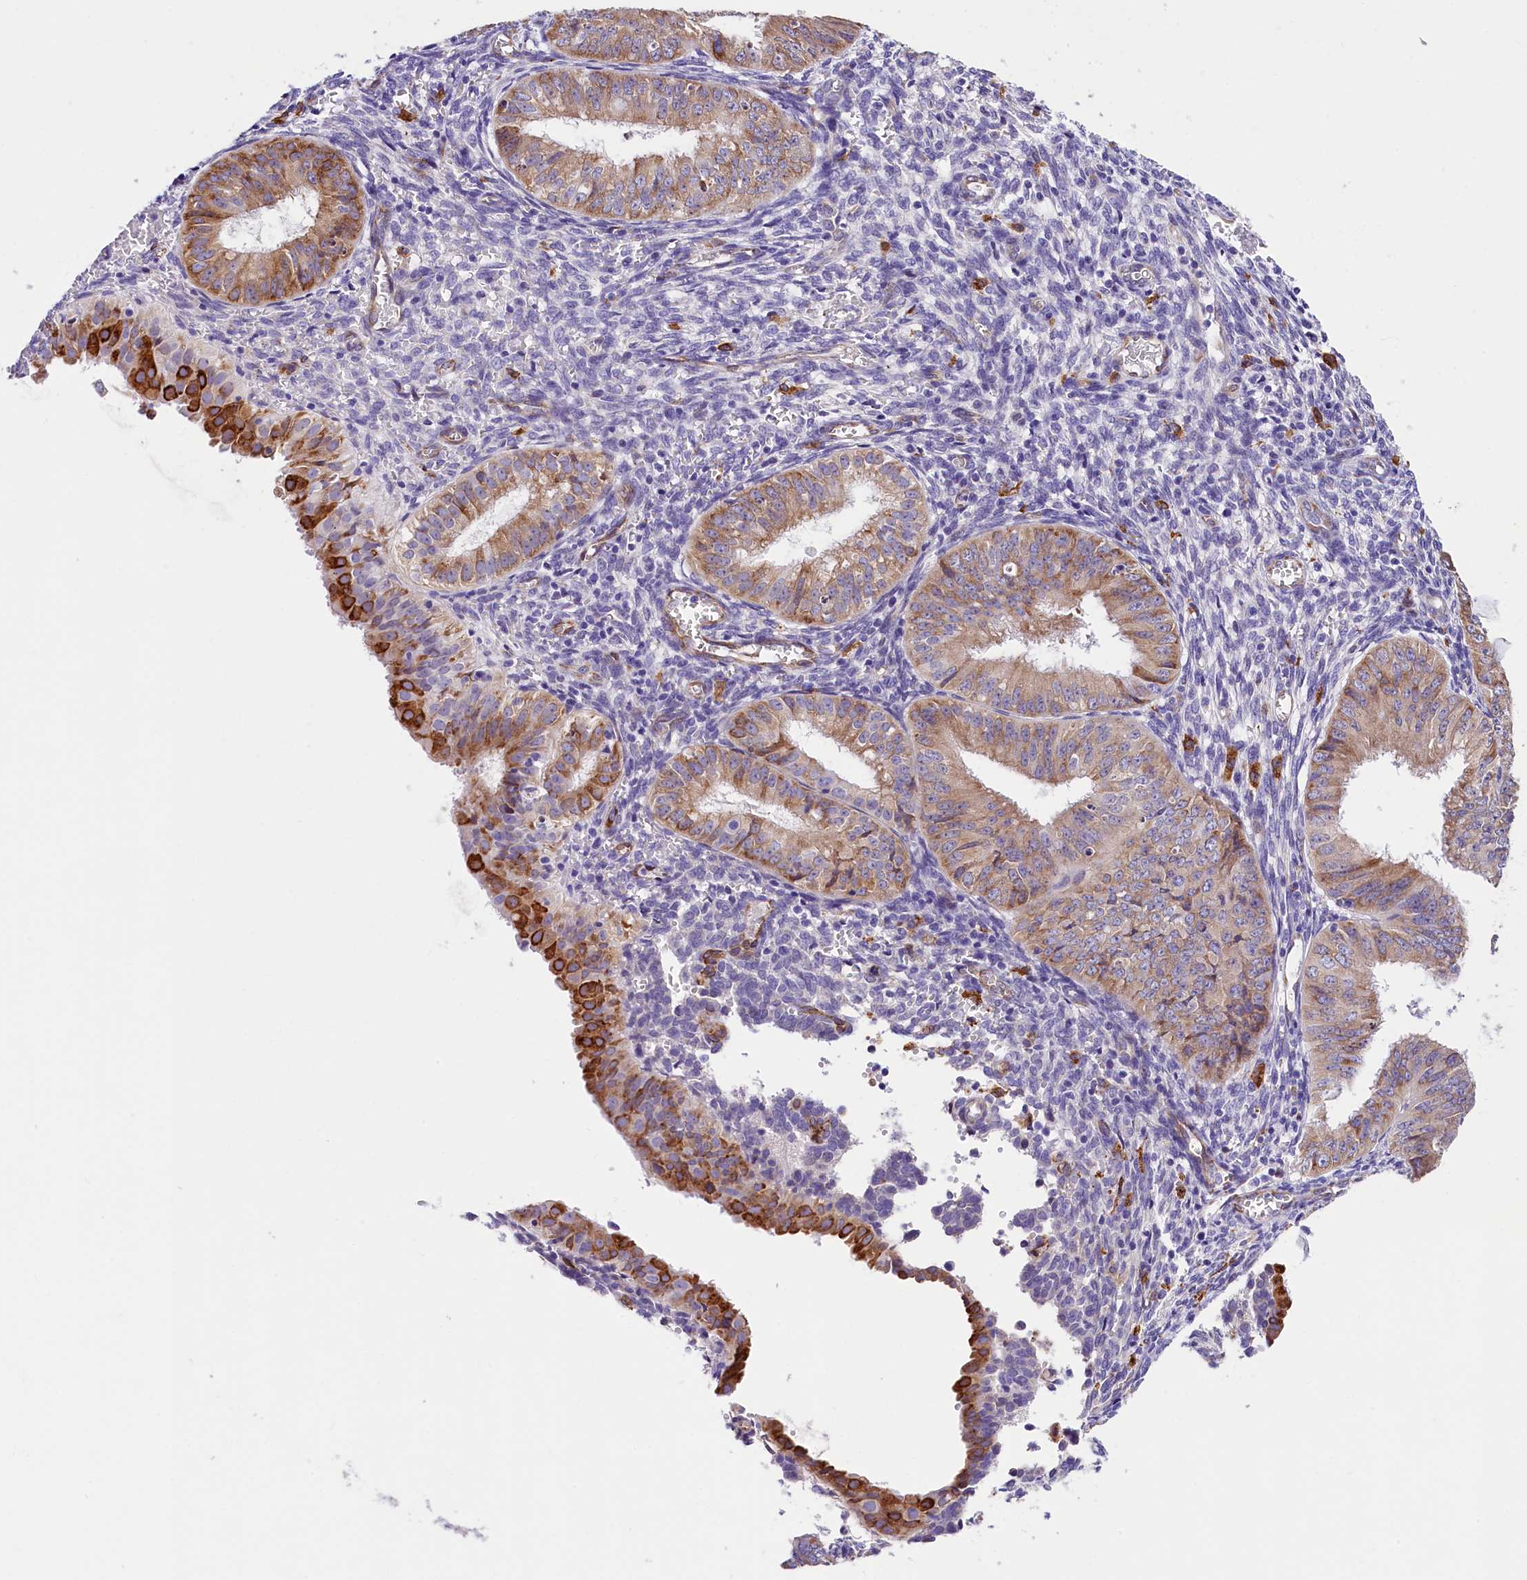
{"staining": {"intensity": "moderate", "quantity": ">75%", "location": "cytoplasmic/membranous"}, "tissue": "endometrial cancer", "cell_type": "Tumor cells", "image_type": "cancer", "snomed": [{"axis": "morphology", "description": "Normal tissue, NOS"}, {"axis": "morphology", "description": "Adenocarcinoma, NOS"}, {"axis": "topography", "description": "Endometrium"}], "caption": "Immunohistochemical staining of endometrial cancer (adenocarcinoma) demonstrates medium levels of moderate cytoplasmic/membranous protein positivity in about >75% of tumor cells. (DAB (3,3'-diaminobenzidine) IHC, brown staining for protein, blue staining for nuclei).", "gene": "ITGA1", "patient": {"sex": "female", "age": 53}}